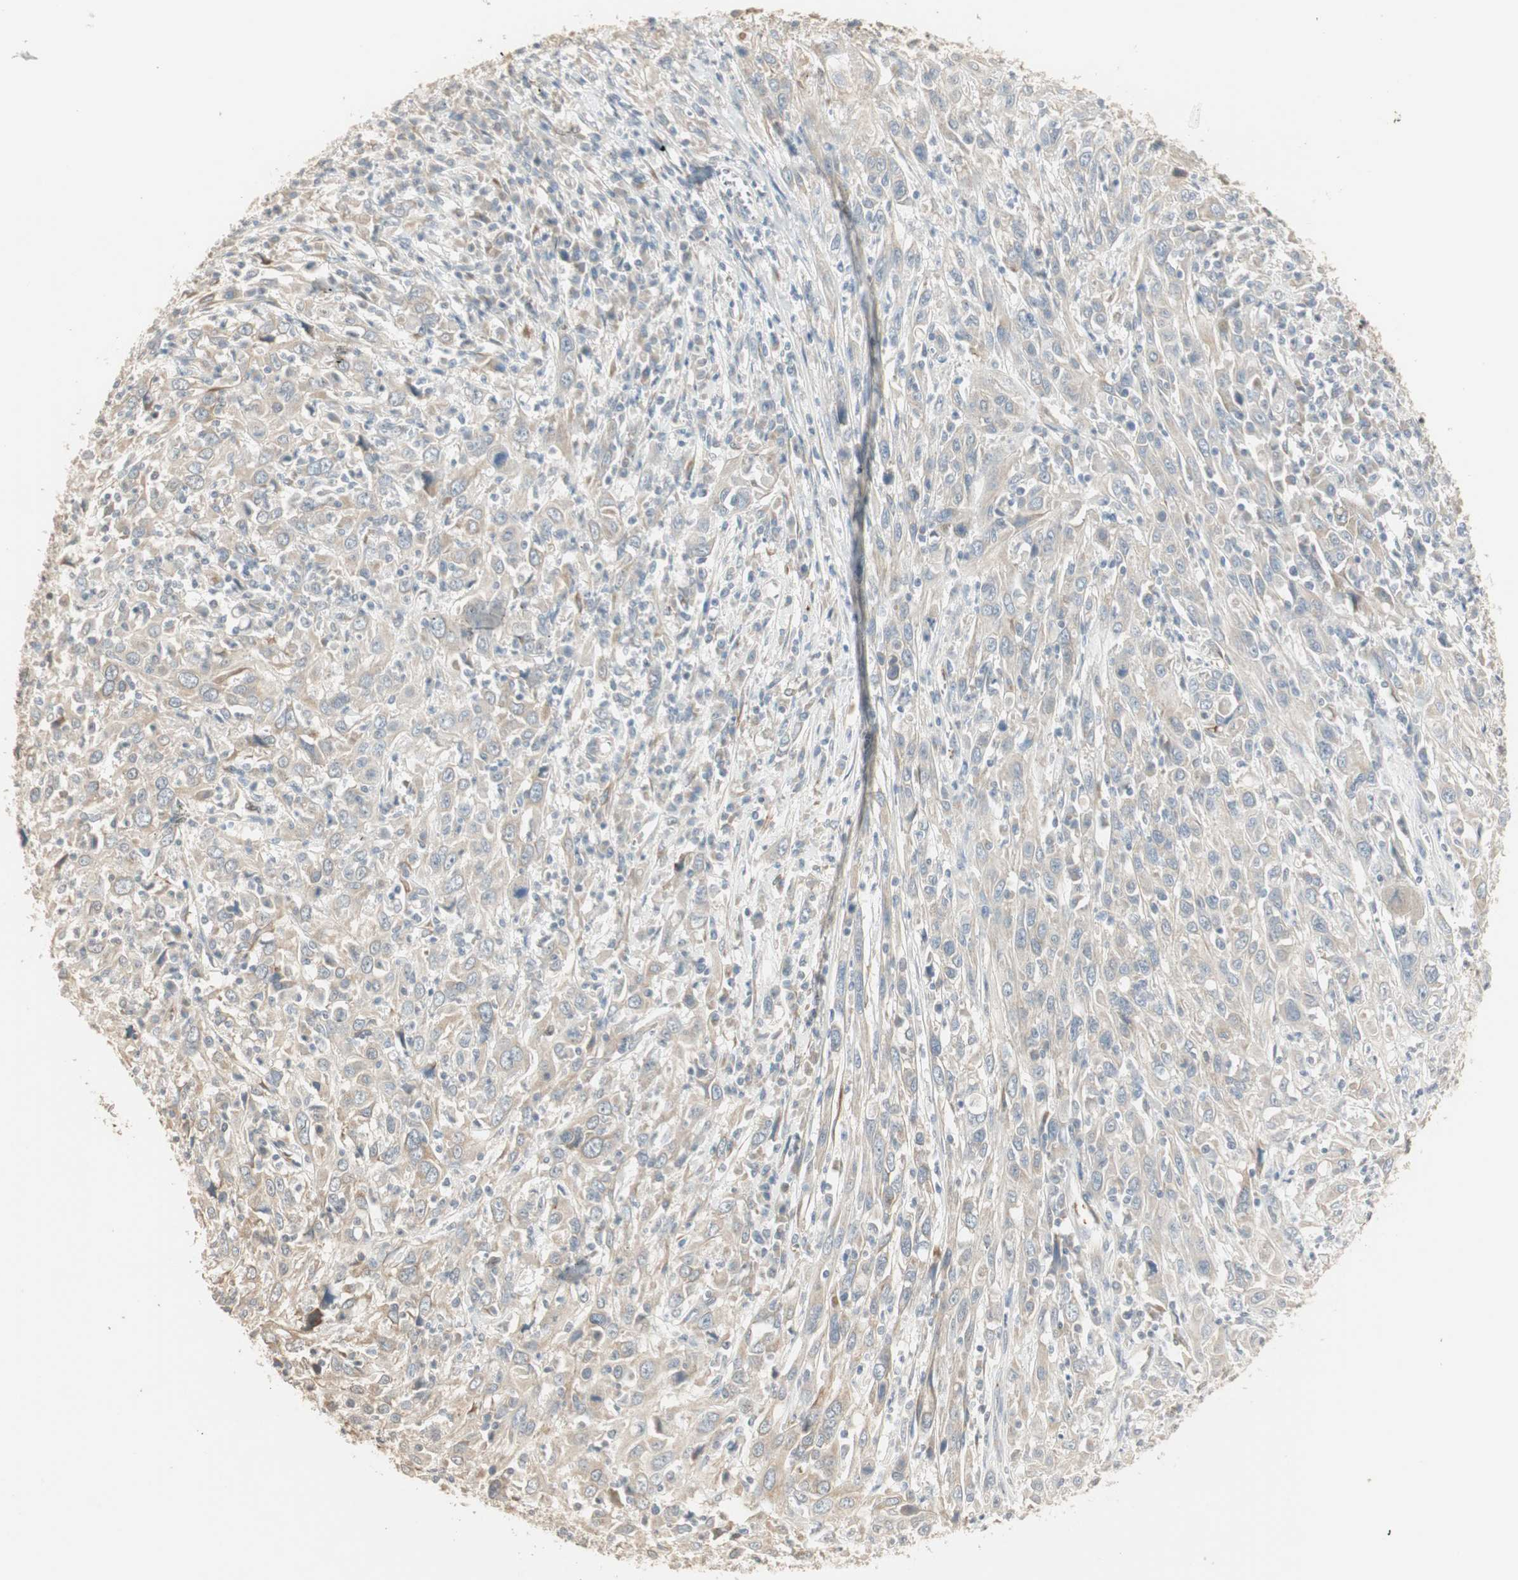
{"staining": {"intensity": "weak", "quantity": ">75%", "location": "cytoplasmic/membranous"}, "tissue": "cervical cancer", "cell_type": "Tumor cells", "image_type": "cancer", "snomed": [{"axis": "morphology", "description": "Squamous cell carcinoma, NOS"}, {"axis": "topography", "description": "Cervix"}], "caption": "IHC photomicrograph of neoplastic tissue: human cervical squamous cell carcinoma stained using immunohistochemistry shows low levels of weak protein expression localized specifically in the cytoplasmic/membranous of tumor cells, appearing as a cytoplasmic/membranous brown color.", "gene": "TASOR", "patient": {"sex": "female", "age": 46}}